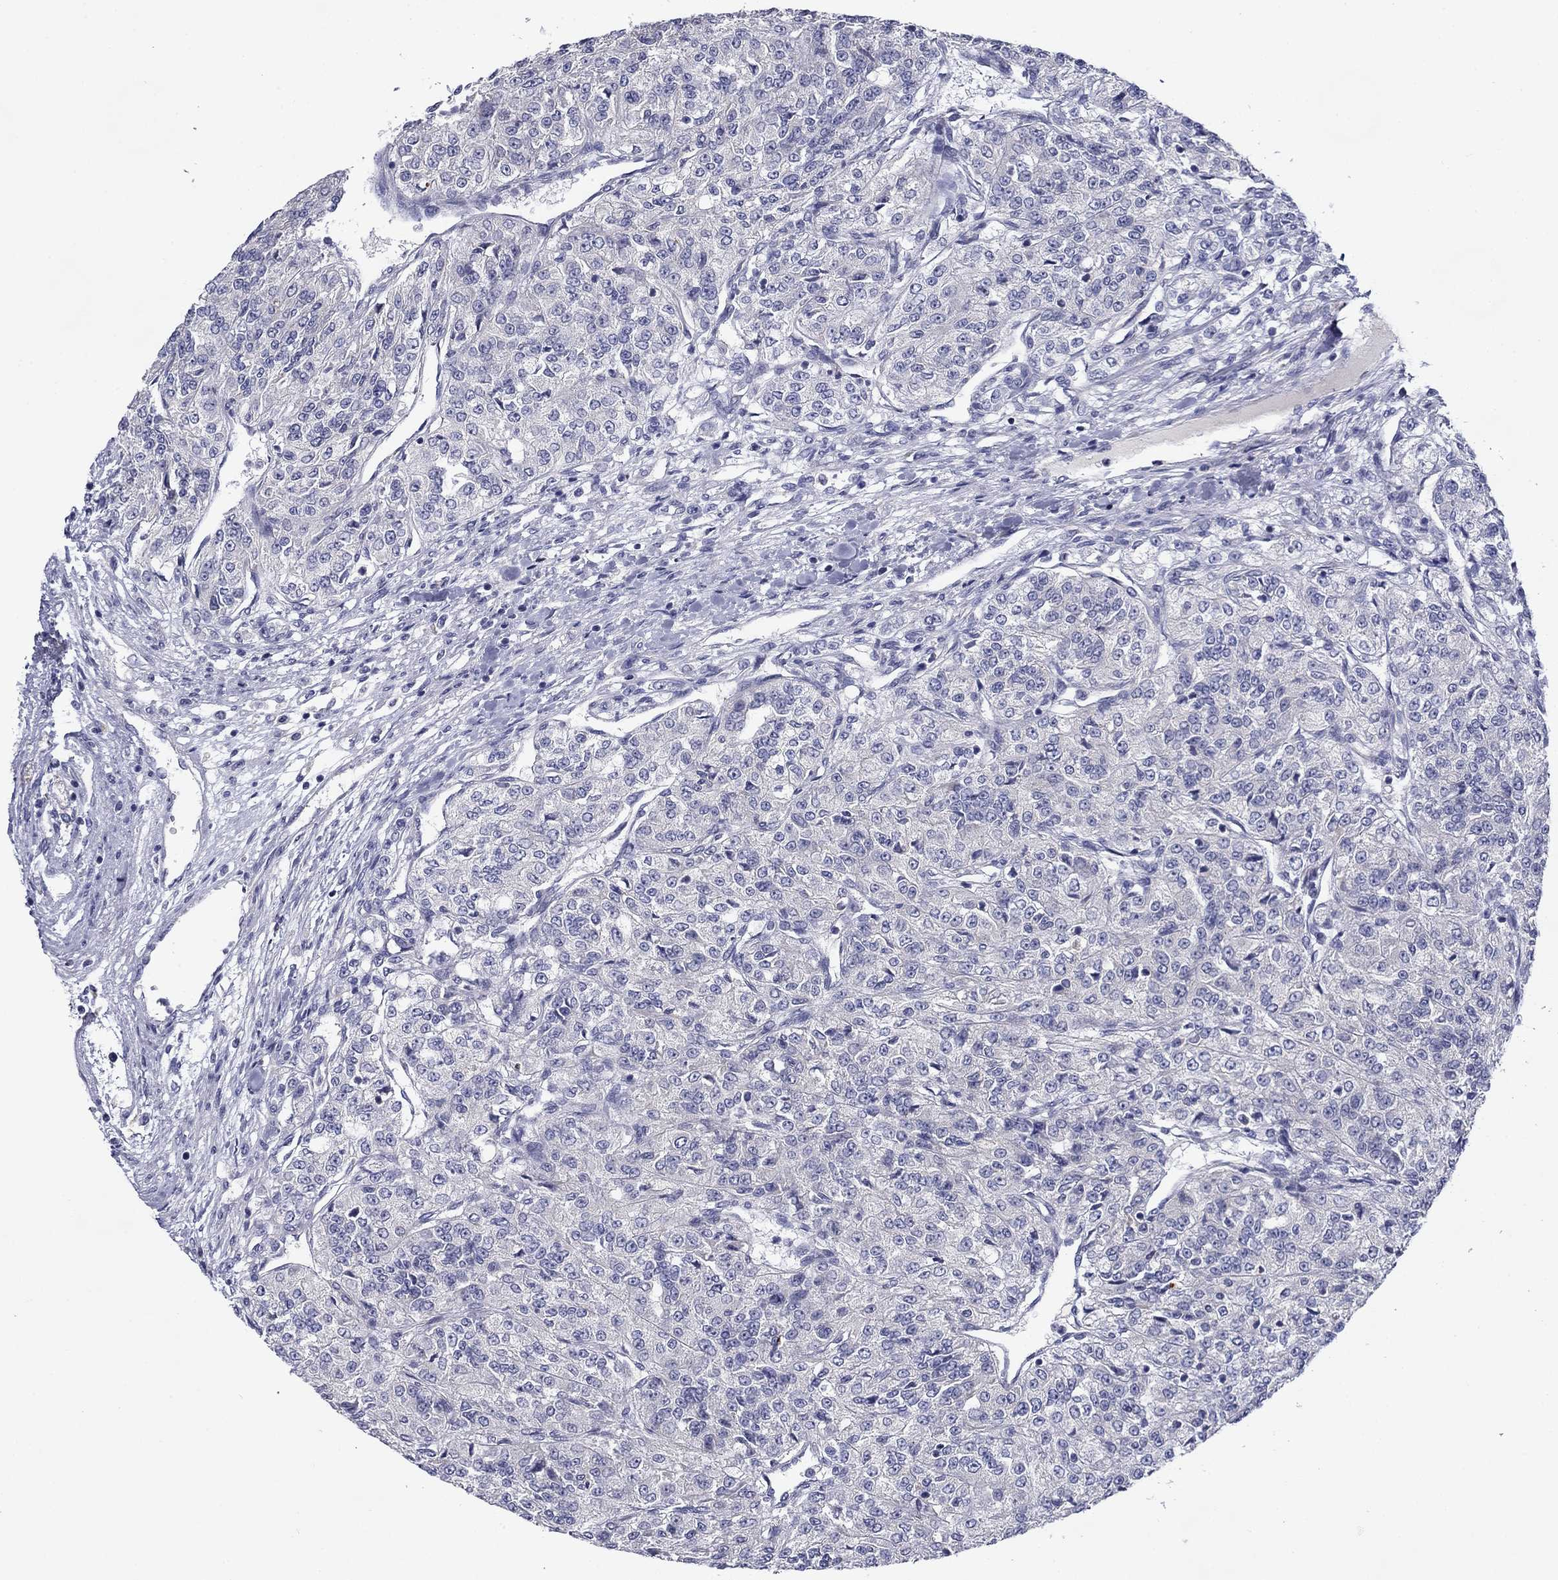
{"staining": {"intensity": "negative", "quantity": "none", "location": "none"}, "tissue": "renal cancer", "cell_type": "Tumor cells", "image_type": "cancer", "snomed": [{"axis": "morphology", "description": "Adenocarcinoma, NOS"}, {"axis": "topography", "description": "Kidney"}], "caption": "The photomicrograph displays no staining of tumor cells in adenocarcinoma (renal).", "gene": "SPATA7", "patient": {"sex": "female", "age": 63}}